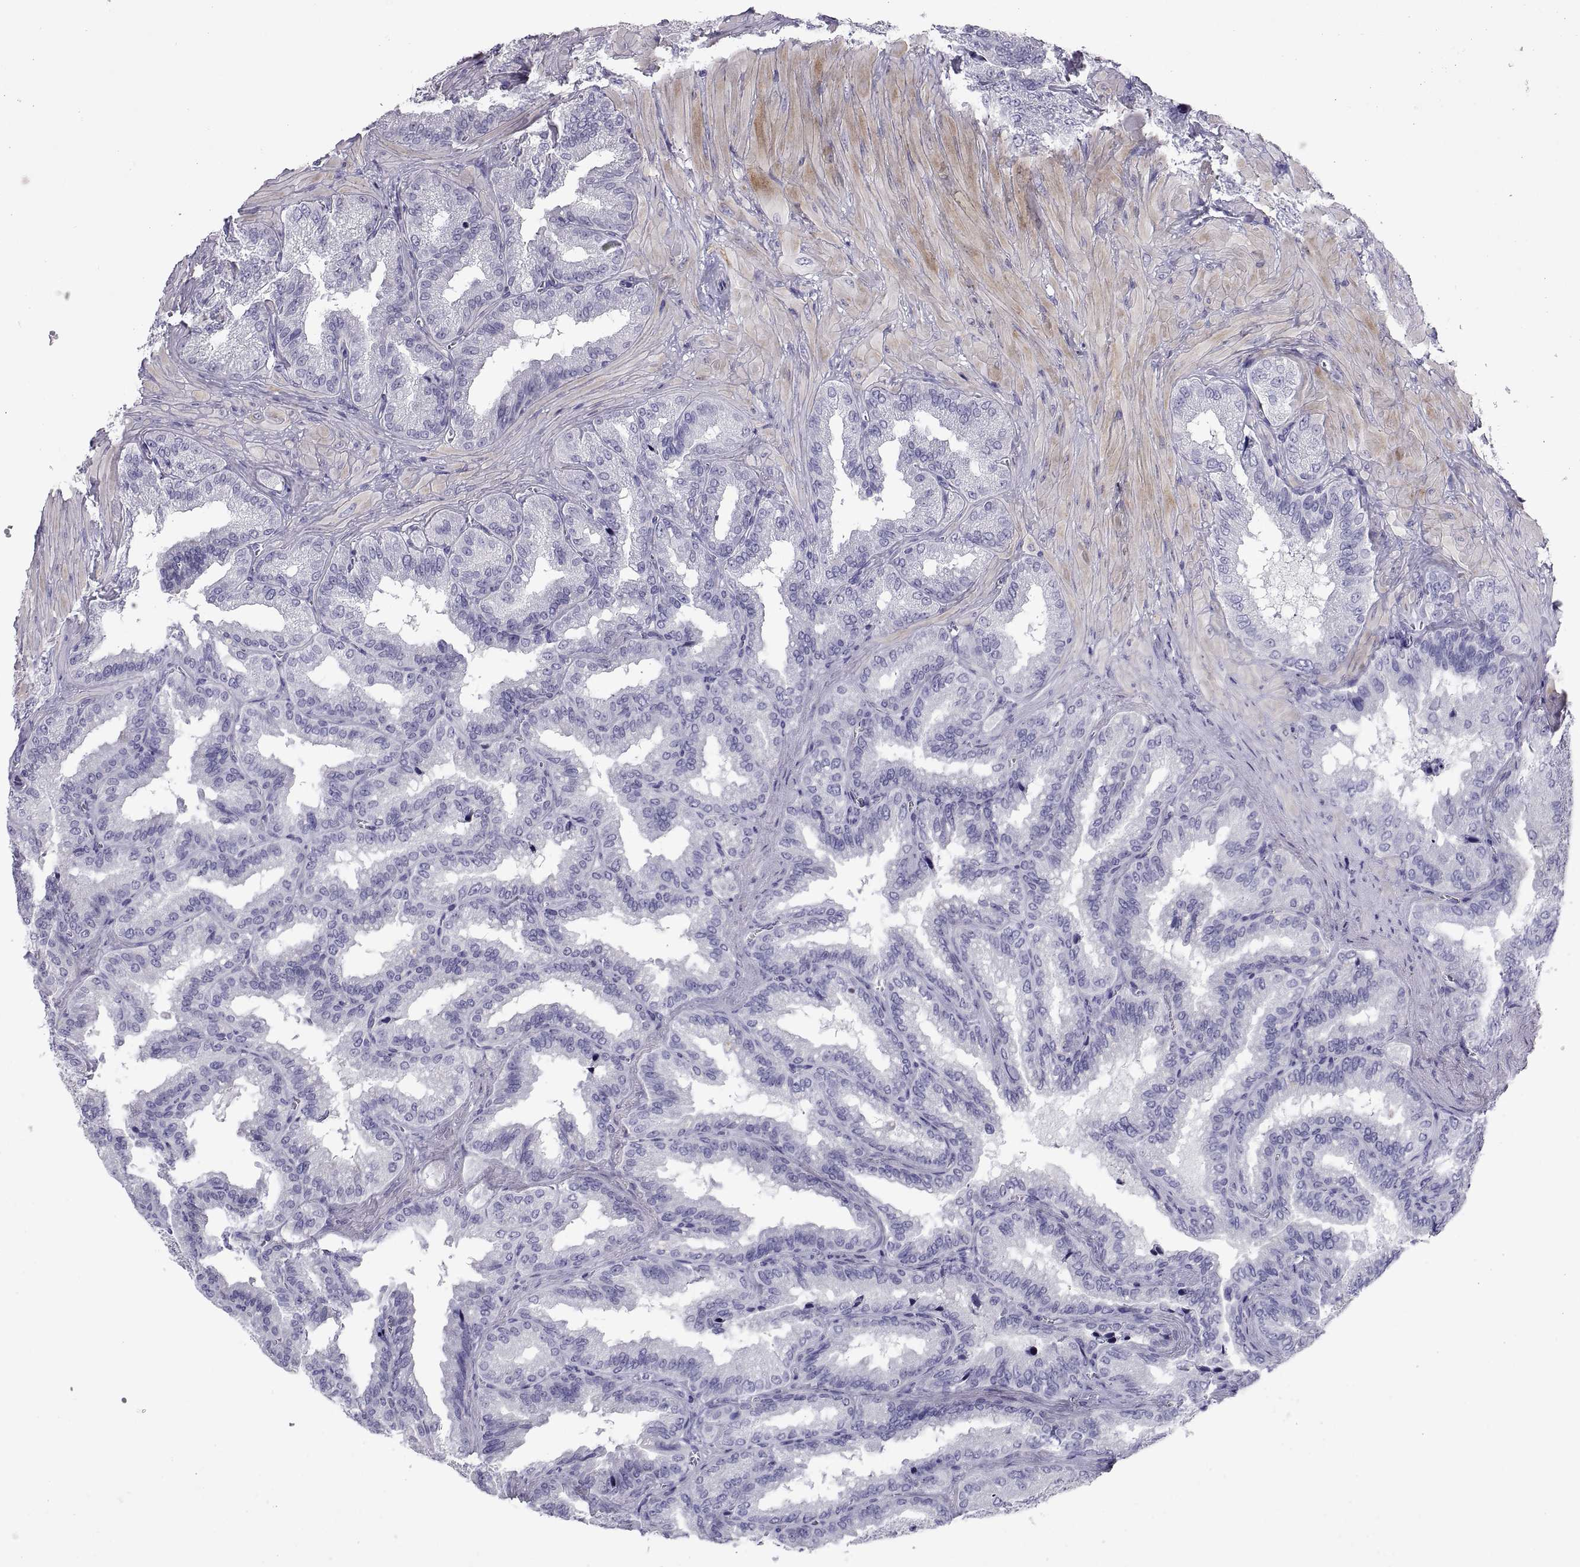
{"staining": {"intensity": "negative", "quantity": "none", "location": "none"}, "tissue": "seminal vesicle", "cell_type": "Glandular cells", "image_type": "normal", "snomed": [{"axis": "morphology", "description": "Normal tissue, NOS"}, {"axis": "topography", "description": "Seminal veicle"}], "caption": "This is an IHC micrograph of normal seminal vesicle. There is no expression in glandular cells.", "gene": "RGS20", "patient": {"sex": "male", "age": 37}}